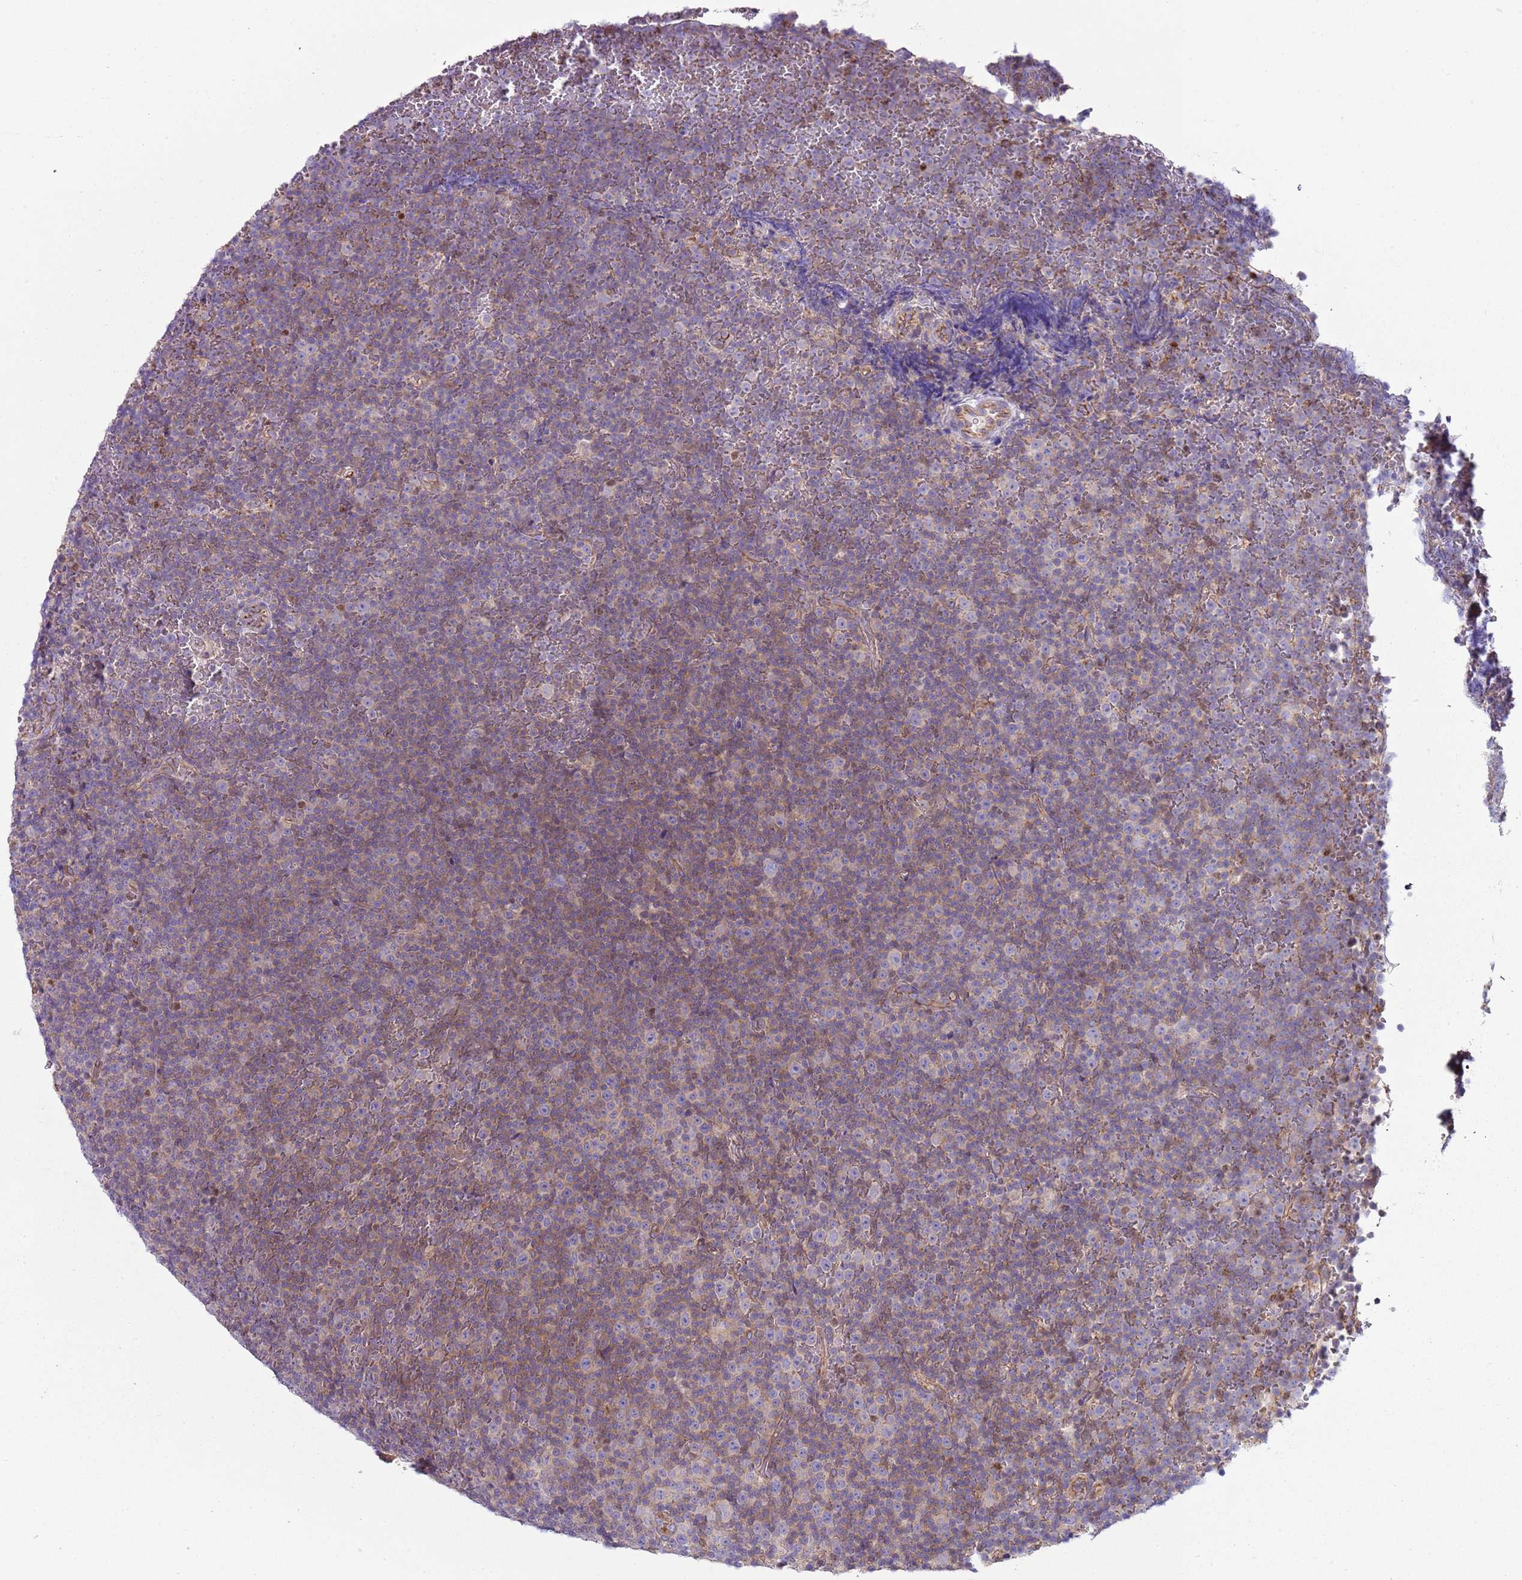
{"staining": {"intensity": "weak", "quantity": "25%-75%", "location": "cytoplasmic/membranous"}, "tissue": "lymphoma", "cell_type": "Tumor cells", "image_type": "cancer", "snomed": [{"axis": "morphology", "description": "Malignant lymphoma, non-Hodgkin's type, Low grade"}, {"axis": "topography", "description": "Lymph node"}], "caption": "This photomicrograph reveals IHC staining of human lymphoma, with low weak cytoplasmic/membranous positivity in about 25%-75% of tumor cells.", "gene": "GNAI3", "patient": {"sex": "female", "age": 67}}